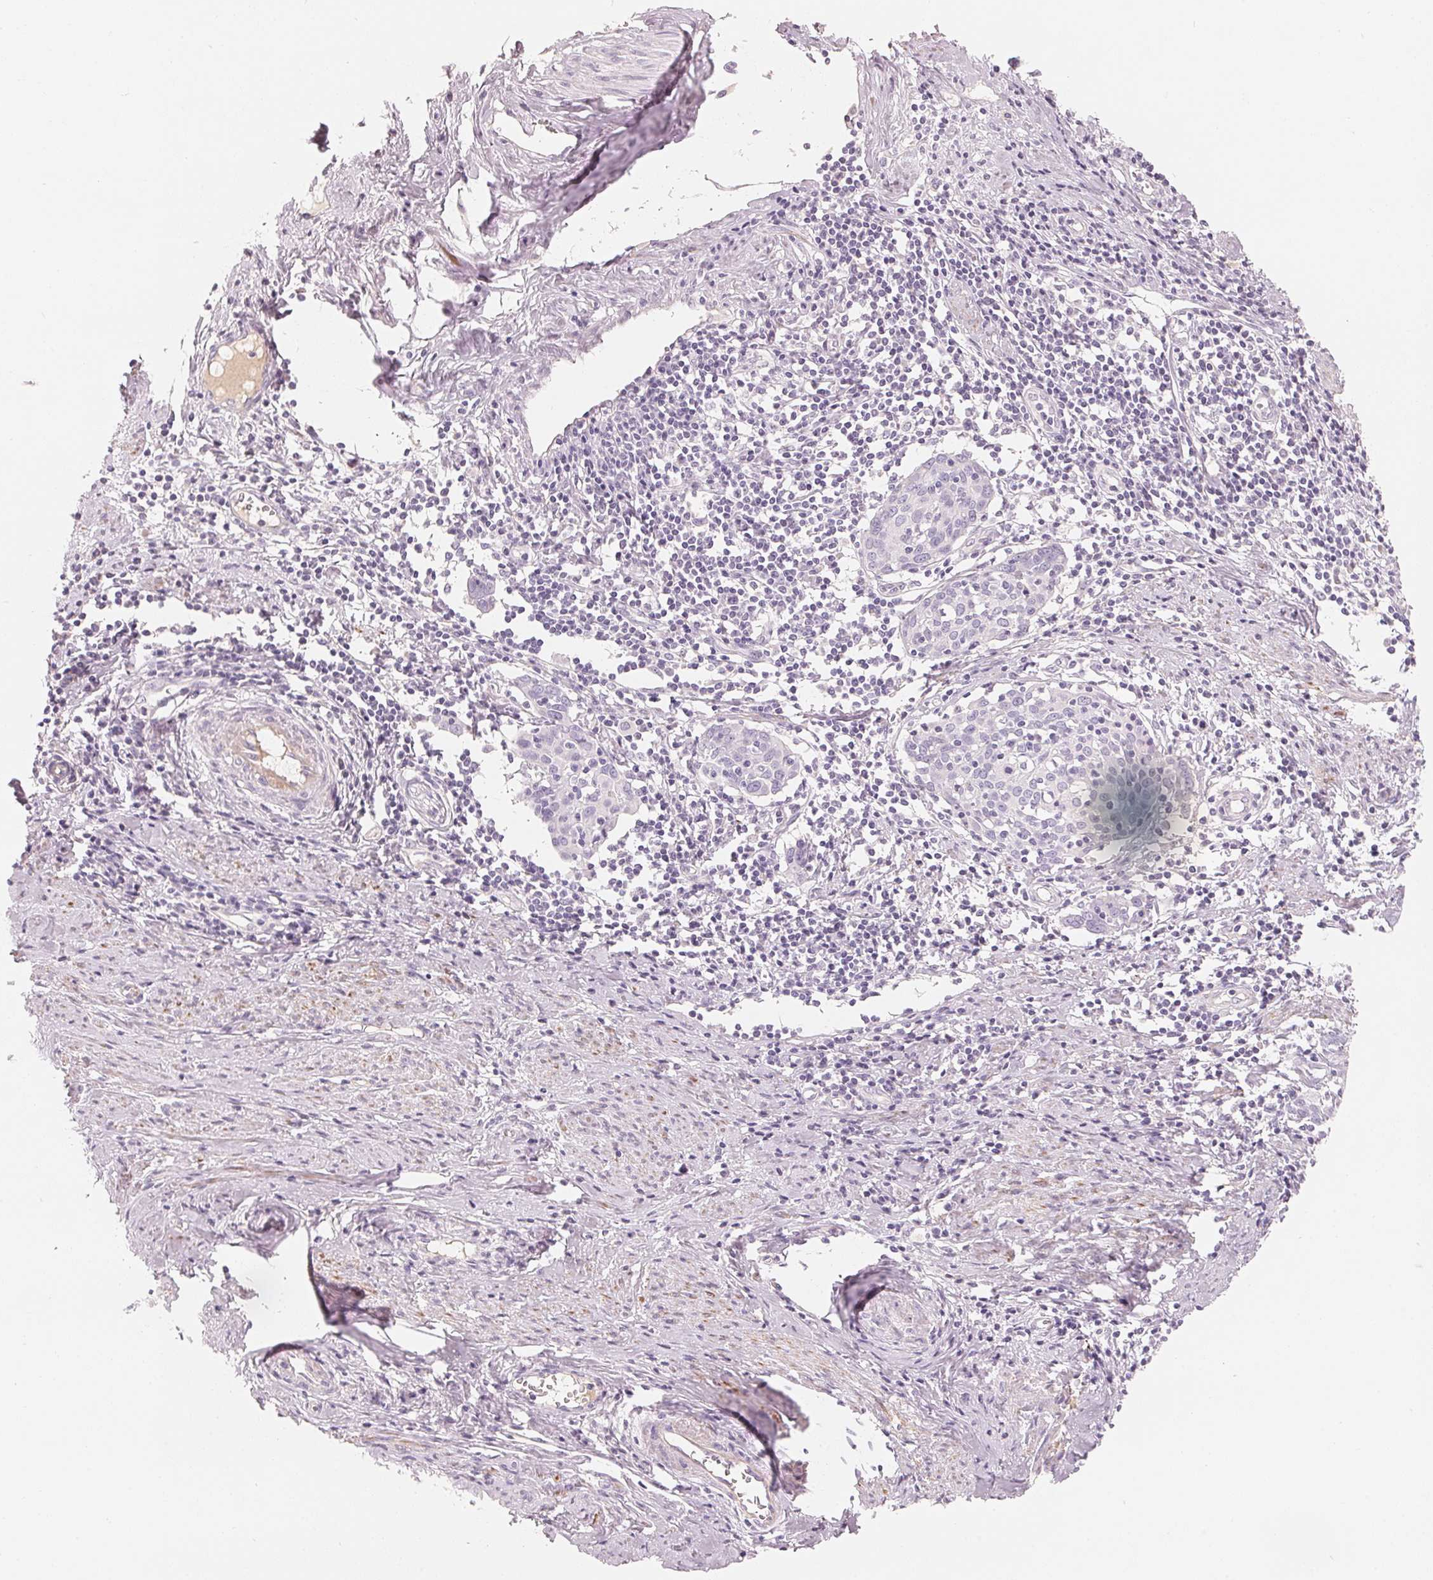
{"staining": {"intensity": "negative", "quantity": "none", "location": "none"}, "tissue": "cervical cancer", "cell_type": "Tumor cells", "image_type": "cancer", "snomed": [{"axis": "morphology", "description": "Squamous cell carcinoma, NOS"}, {"axis": "topography", "description": "Cervix"}], "caption": "Cervical cancer was stained to show a protein in brown. There is no significant staining in tumor cells.", "gene": "CFHR2", "patient": {"sex": "female", "age": 62}}